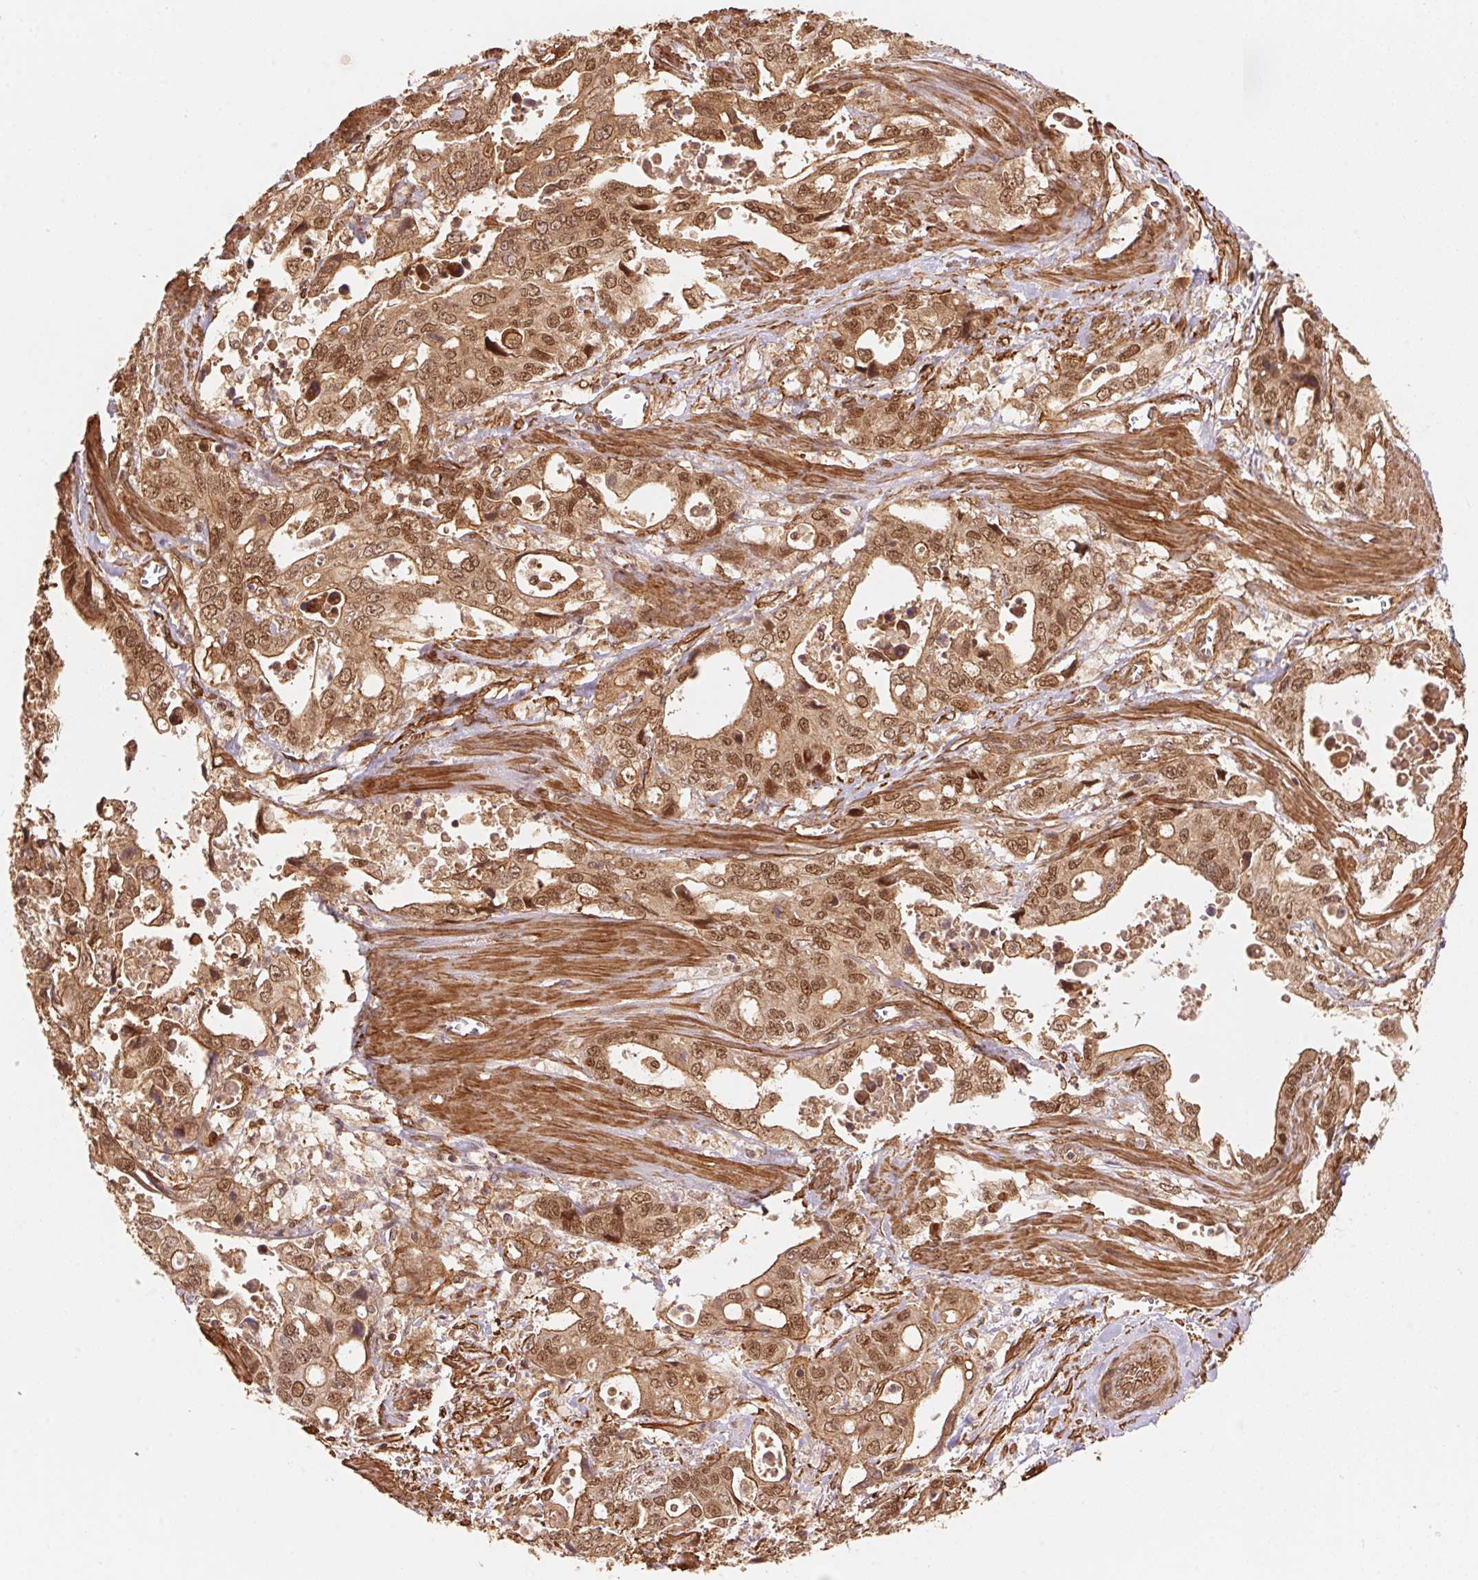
{"staining": {"intensity": "moderate", "quantity": ">75%", "location": "cytoplasmic/membranous,nuclear"}, "tissue": "stomach cancer", "cell_type": "Tumor cells", "image_type": "cancer", "snomed": [{"axis": "morphology", "description": "Adenocarcinoma, NOS"}, {"axis": "topography", "description": "Stomach, upper"}], "caption": "DAB (3,3'-diaminobenzidine) immunohistochemical staining of adenocarcinoma (stomach) demonstrates moderate cytoplasmic/membranous and nuclear protein staining in about >75% of tumor cells.", "gene": "TNIP2", "patient": {"sex": "male", "age": 74}}